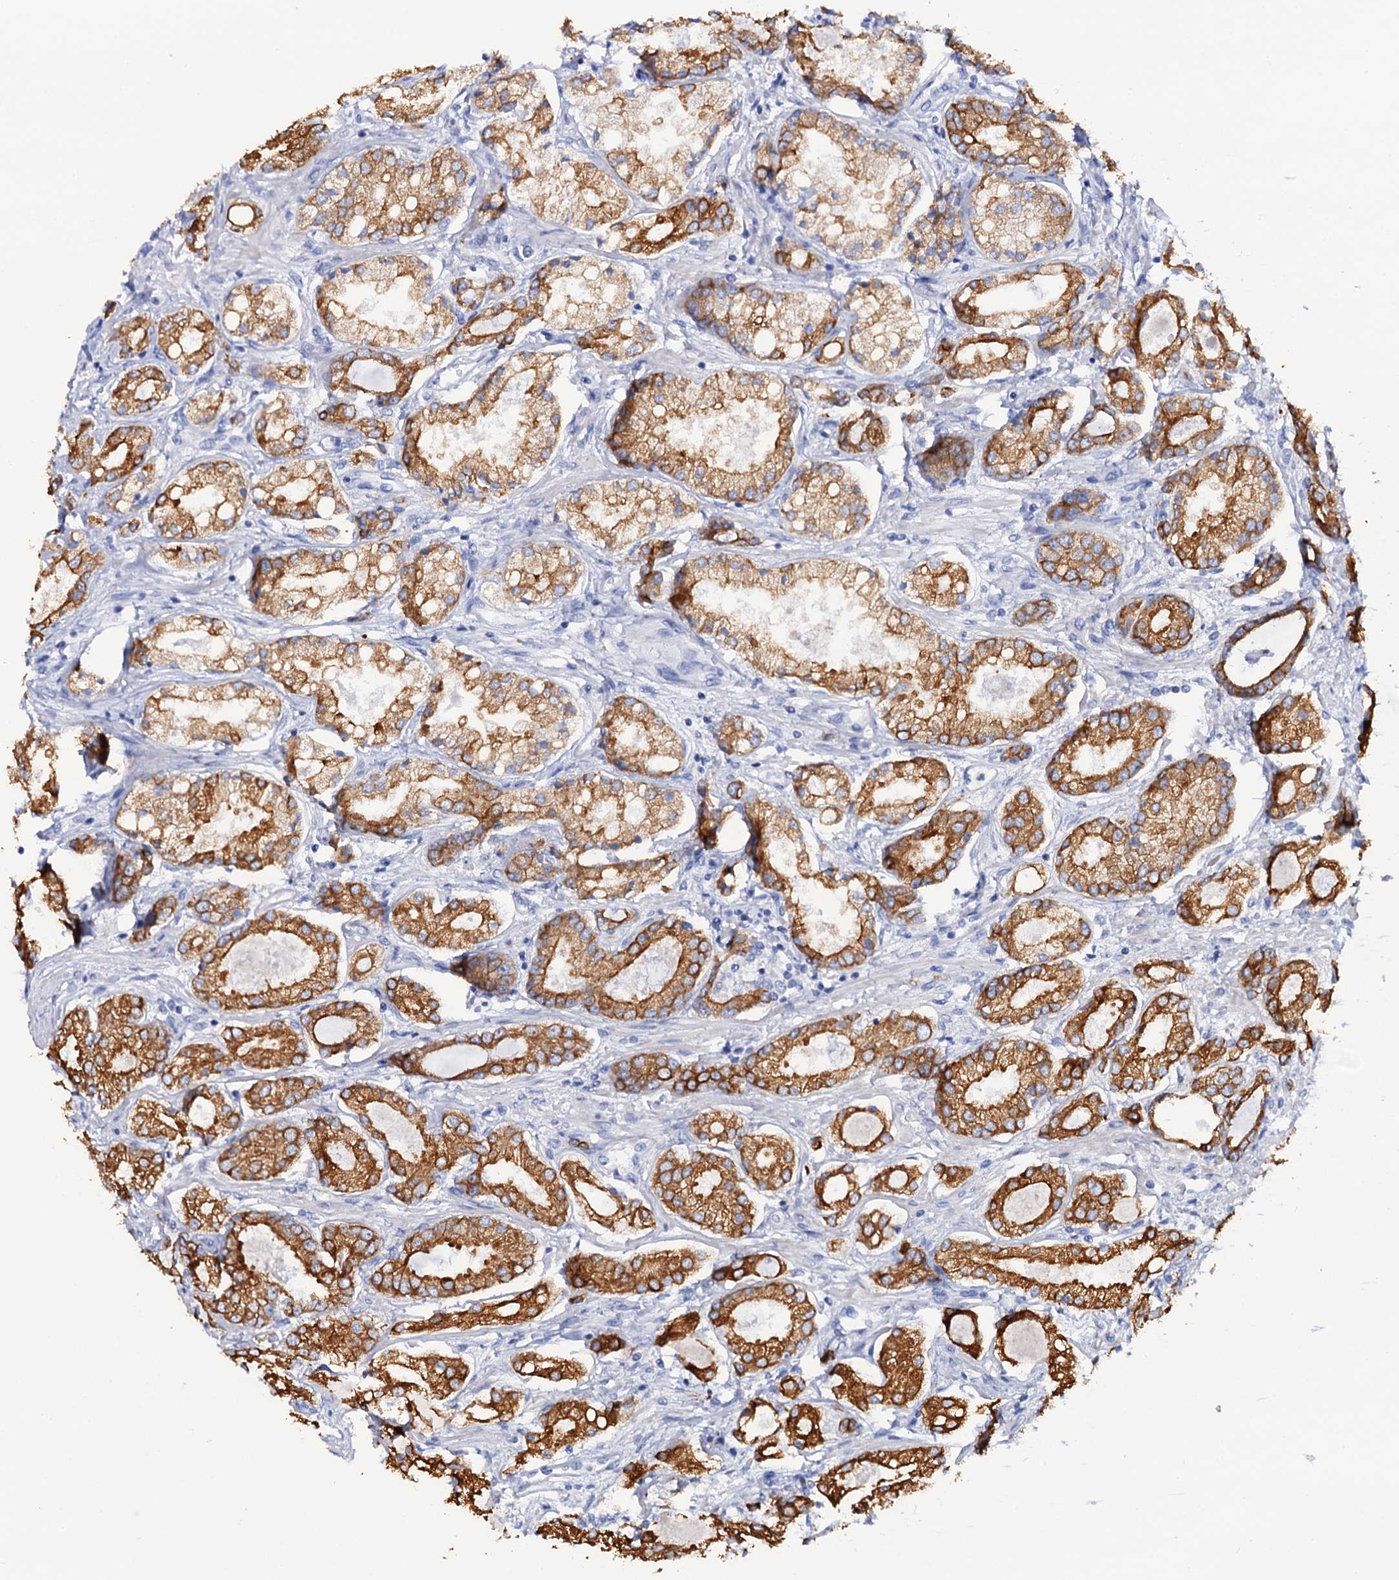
{"staining": {"intensity": "strong", "quantity": ">75%", "location": "cytoplasmic/membranous"}, "tissue": "prostate cancer", "cell_type": "Tumor cells", "image_type": "cancer", "snomed": [{"axis": "morphology", "description": "Adenocarcinoma, Low grade"}, {"axis": "topography", "description": "Prostate"}], "caption": "Approximately >75% of tumor cells in human prostate low-grade adenocarcinoma reveal strong cytoplasmic/membranous protein expression as visualized by brown immunohistochemical staining.", "gene": "RAB3IP", "patient": {"sex": "male", "age": 68}}